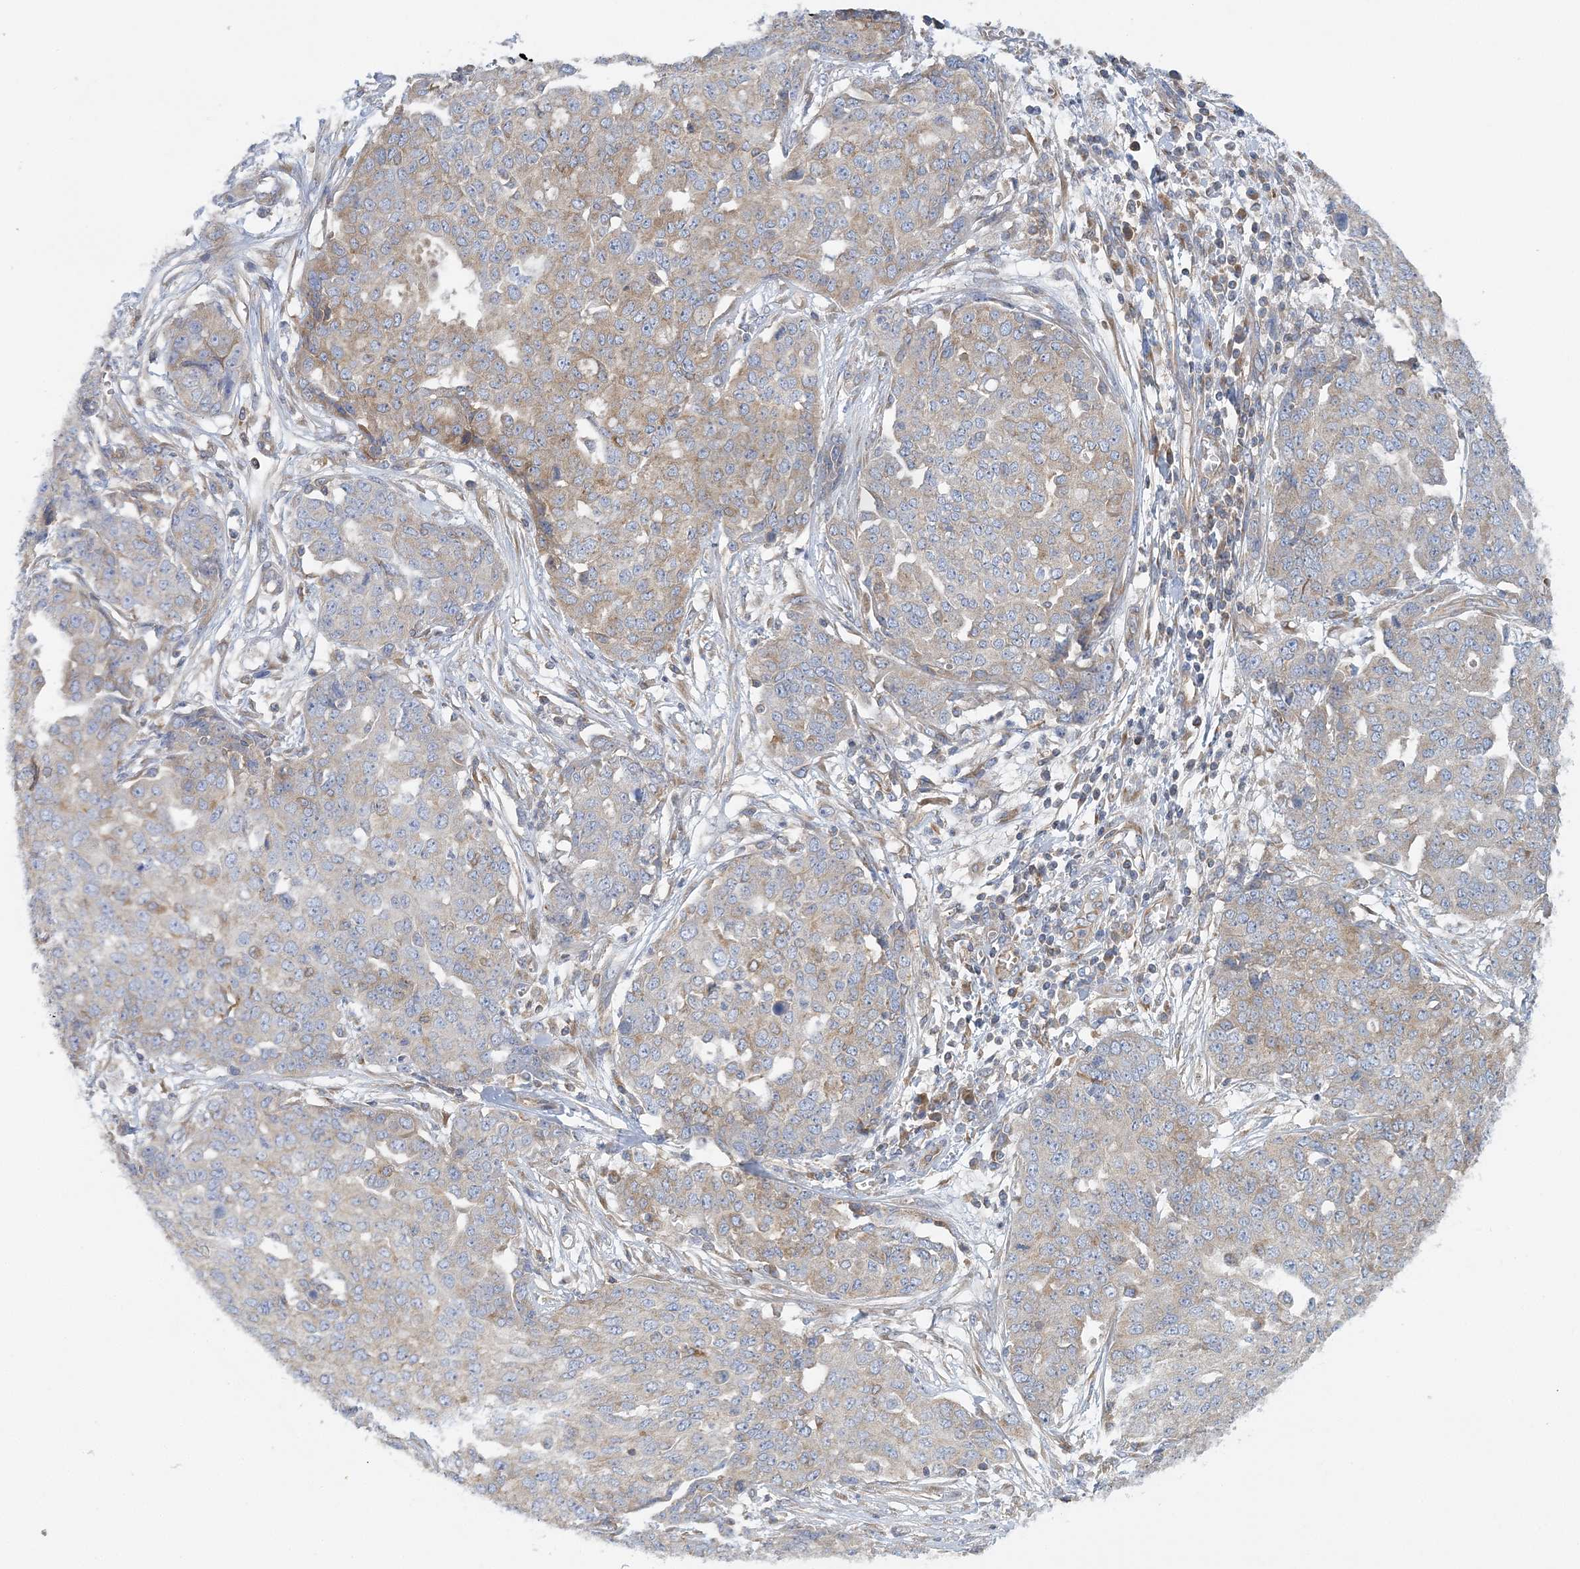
{"staining": {"intensity": "weak", "quantity": "25%-75%", "location": "cytoplasmic/membranous"}, "tissue": "ovarian cancer", "cell_type": "Tumor cells", "image_type": "cancer", "snomed": [{"axis": "morphology", "description": "Cystadenocarcinoma, serous, NOS"}, {"axis": "topography", "description": "Soft tissue"}, {"axis": "topography", "description": "Ovary"}], "caption": "IHC (DAB (3,3'-diaminobenzidine)) staining of ovarian serous cystadenocarcinoma reveals weak cytoplasmic/membranous protein positivity in about 25%-75% of tumor cells. IHC stains the protein in brown and the nuclei are stained blue.", "gene": "FAM114A2", "patient": {"sex": "female", "age": 57}}